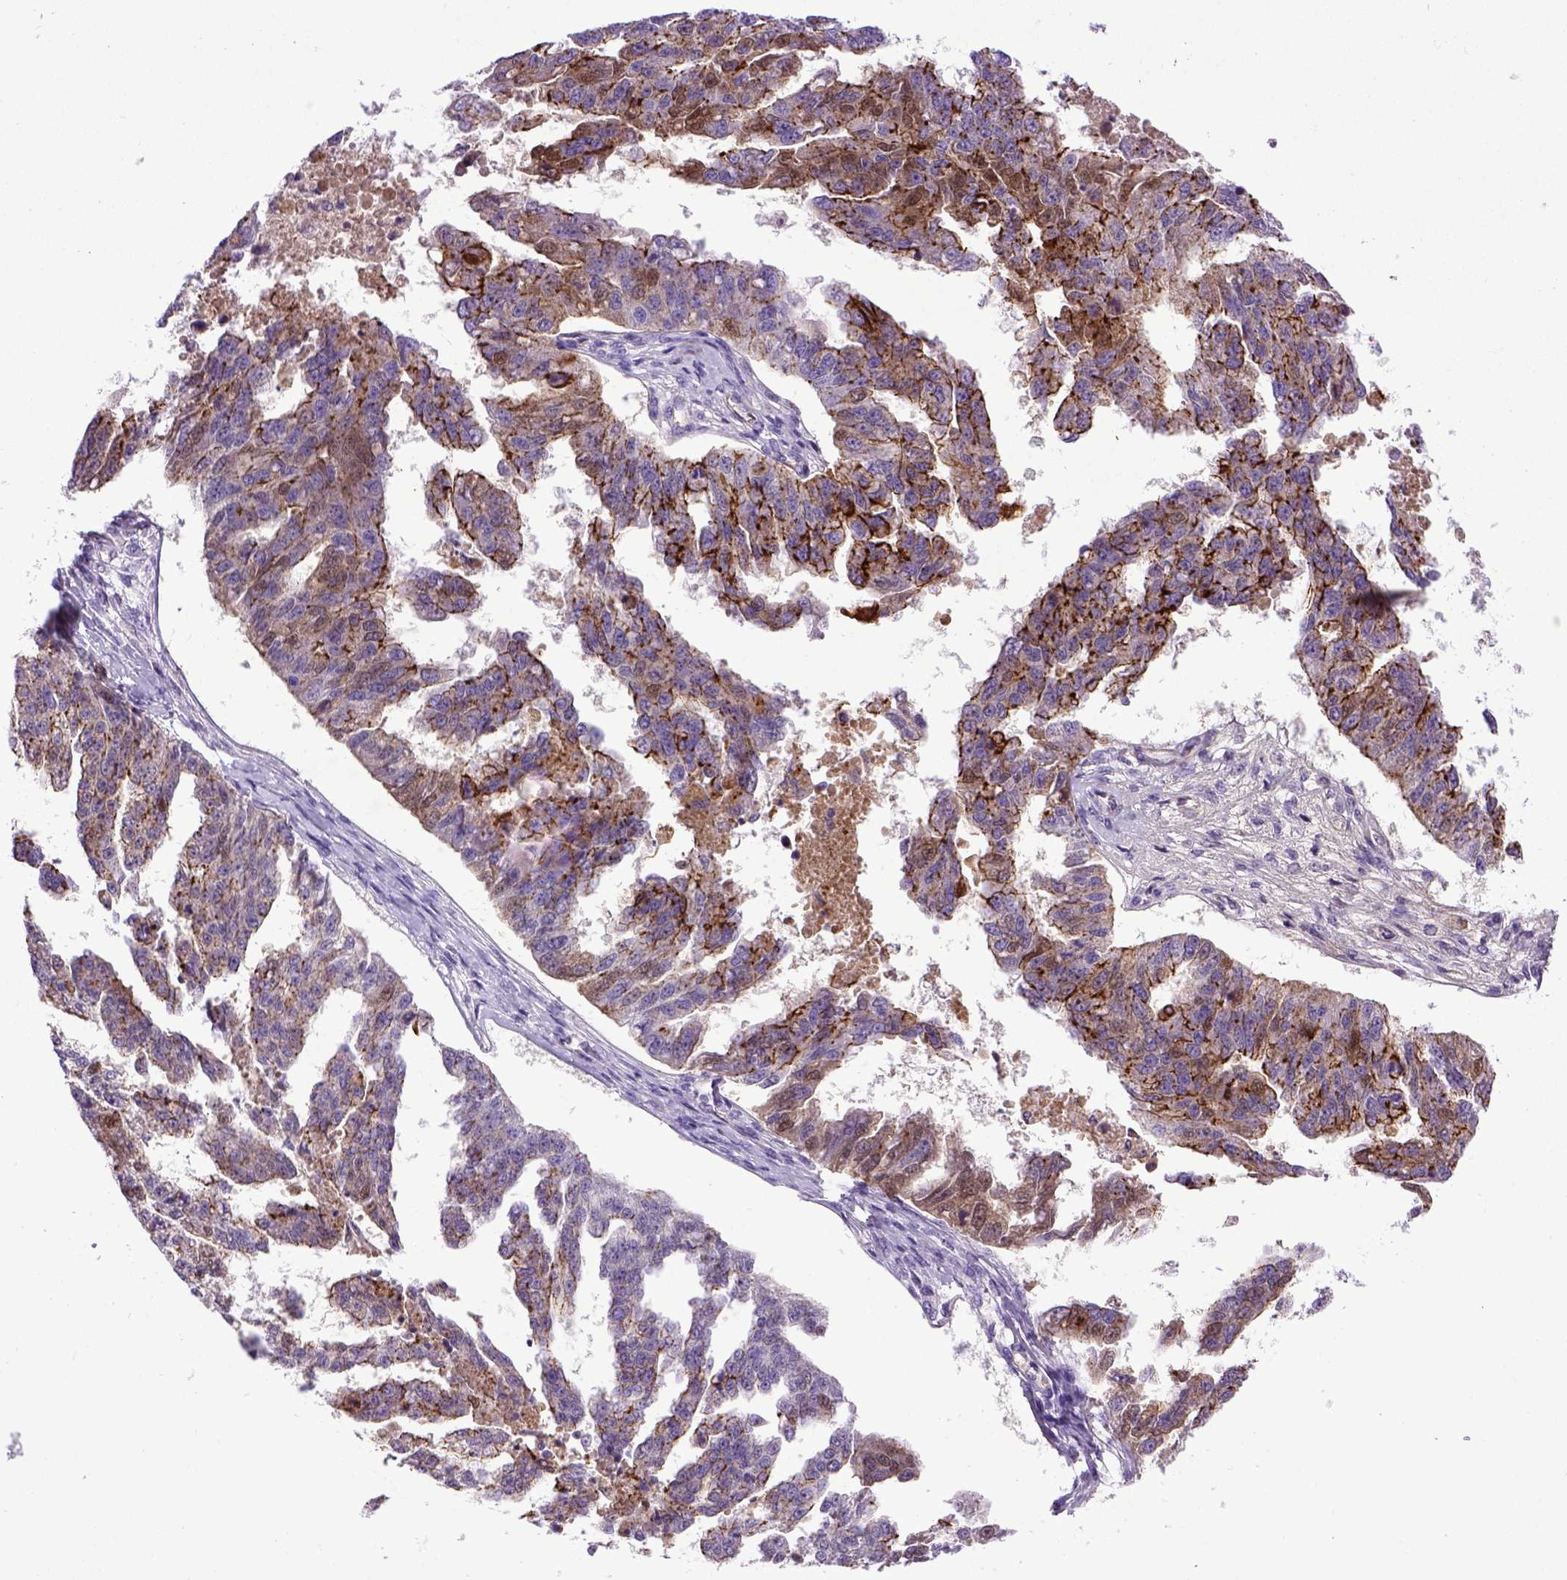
{"staining": {"intensity": "moderate", "quantity": ">75%", "location": "cytoplasmic/membranous"}, "tissue": "ovarian cancer", "cell_type": "Tumor cells", "image_type": "cancer", "snomed": [{"axis": "morphology", "description": "Cystadenocarcinoma, serous, NOS"}, {"axis": "topography", "description": "Ovary"}], "caption": "Protein staining demonstrates moderate cytoplasmic/membranous staining in about >75% of tumor cells in ovarian serous cystadenocarcinoma. (DAB IHC, brown staining for protein, blue staining for nuclei).", "gene": "CDH1", "patient": {"sex": "female", "age": 58}}